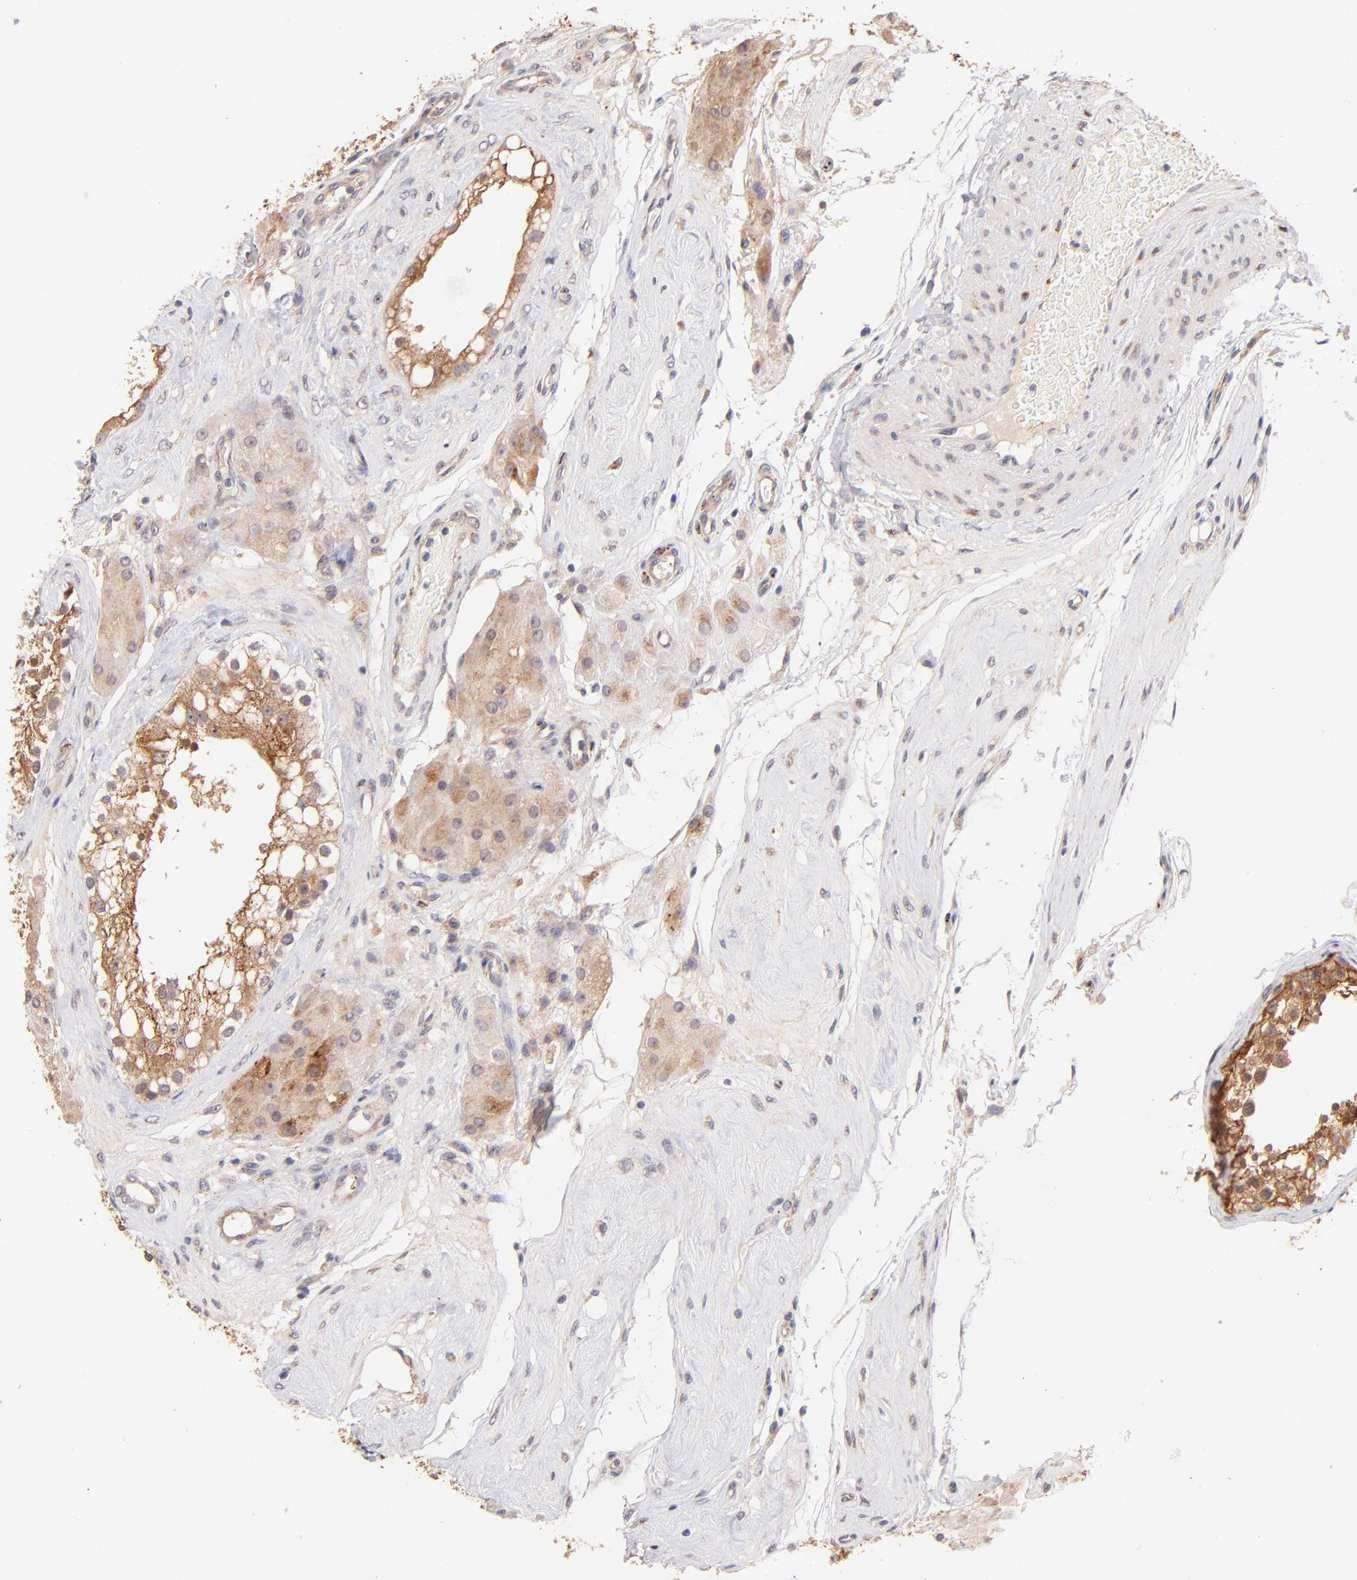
{"staining": {"intensity": "strong", "quantity": ">75%", "location": "cytoplasmic/membranous,nuclear"}, "tissue": "testis", "cell_type": "Cells in seminiferous ducts", "image_type": "normal", "snomed": [{"axis": "morphology", "description": "Normal tissue, NOS"}, {"axis": "topography", "description": "Testis"}], "caption": "About >75% of cells in seminiferous ducts in normal testis exhibit strong cytoplasmic/membranous,nuclear protein expression as visualized by brown immunohistochemical staining.", "gene": "SPARC", "patient": {"sex": "male", "age": 68}}